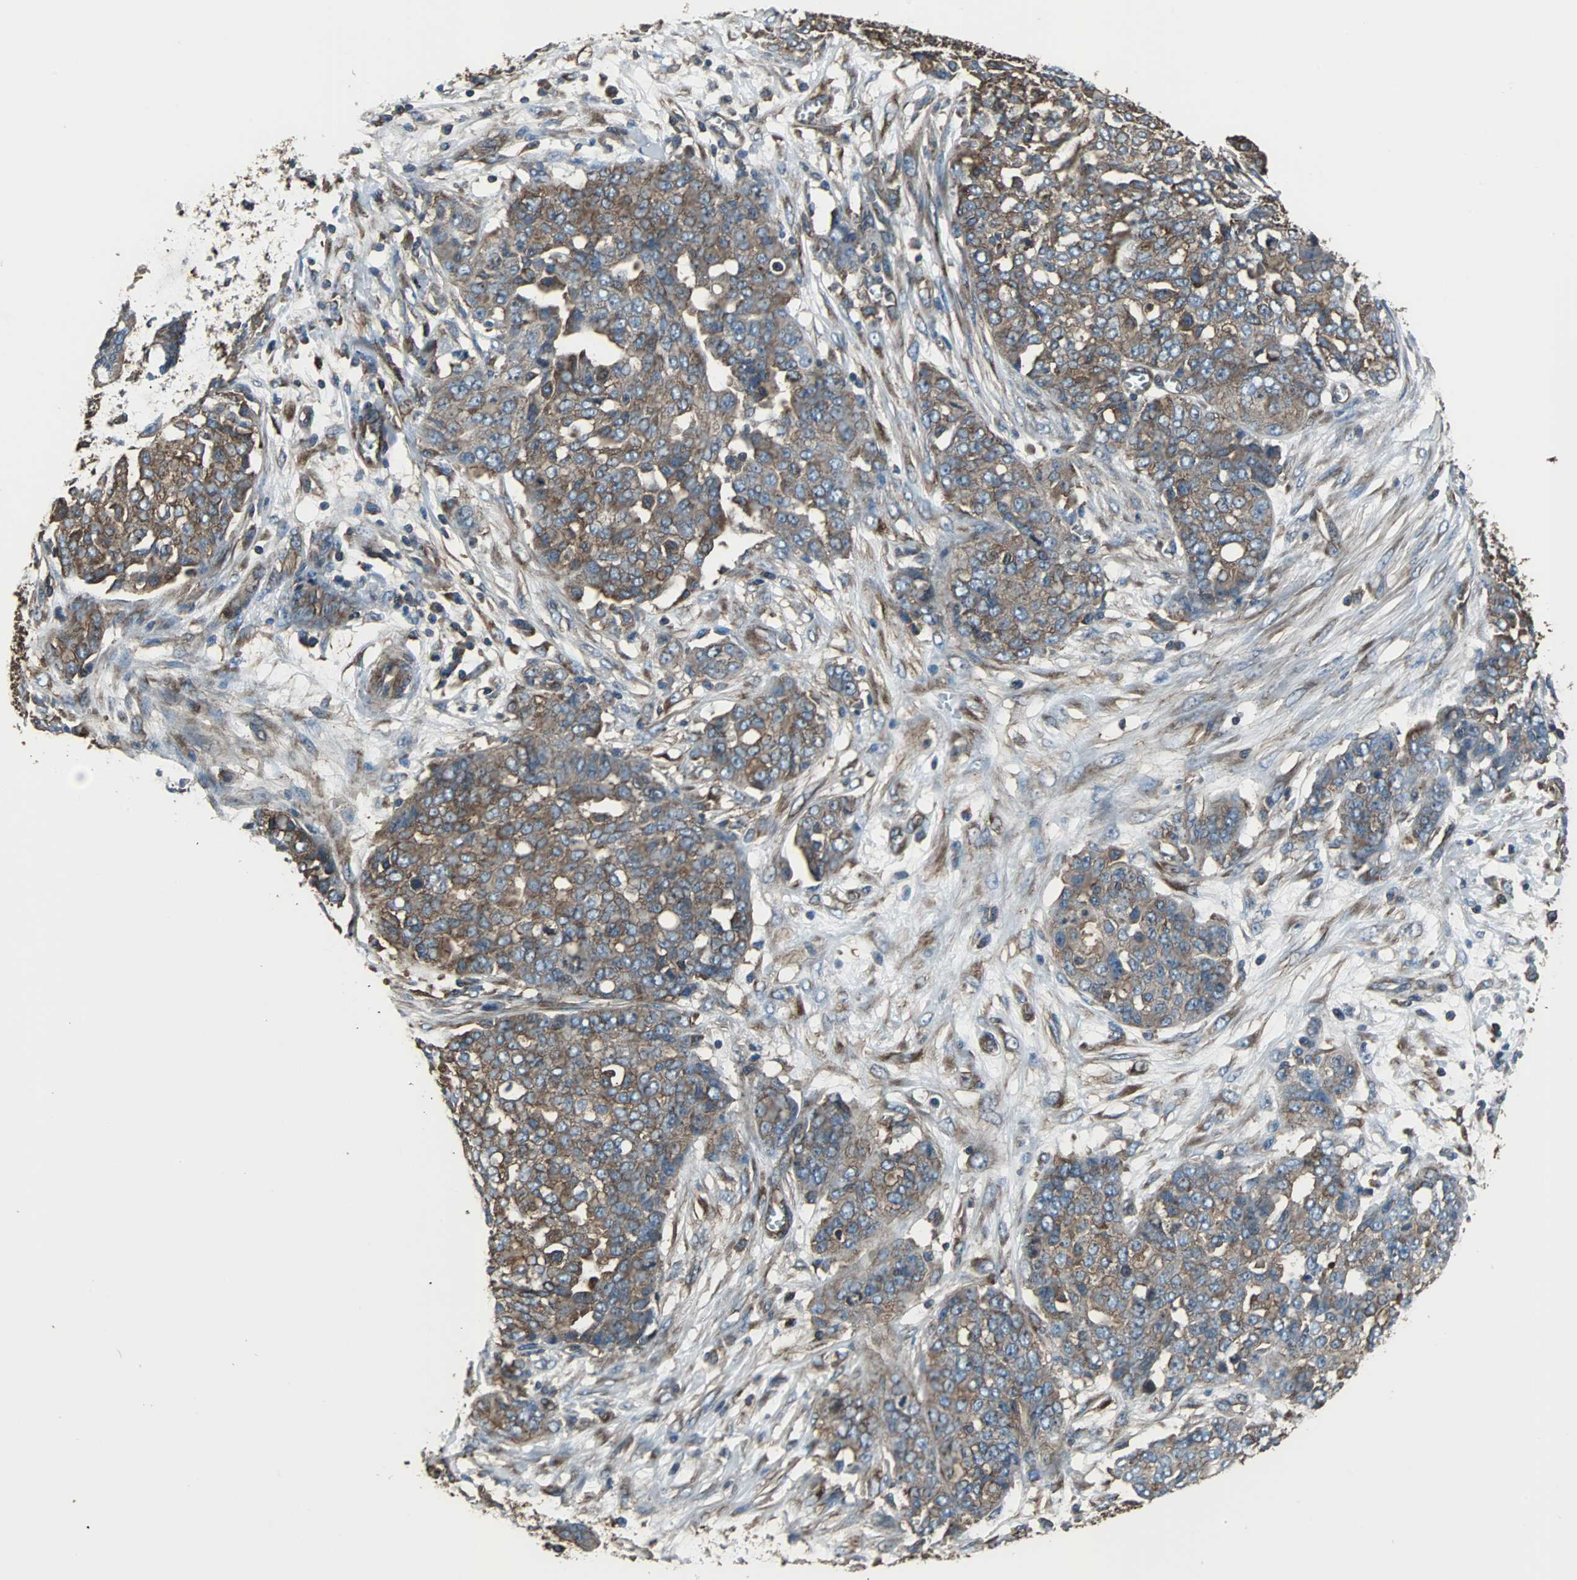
{"staining": {"intensity": "moderate", "quantity": ">75%", "location": "cytoplasmic/membranous"}, "tissue": "ovarian cancer", "cell_type": "Tumor cells", "image_type": "cancer", "snomed": [{"axis": "morphology", "description": "Cystadenocarcinoma, serous, NOS"}, {"axis": "topography", "description": "Soft tissue"}, {"axis": "topography", "description": "Ovary"}], "caption": "Immunohistochemistry (IHC) of human ovarian cancer (serous cystadenocarcinoma) displays medium levels of moderate cytoplasmic/membranous expression in about >75% of tumor cells.", "gene": "ACTN1", "patient": {"sex": "female", "age": 57}}